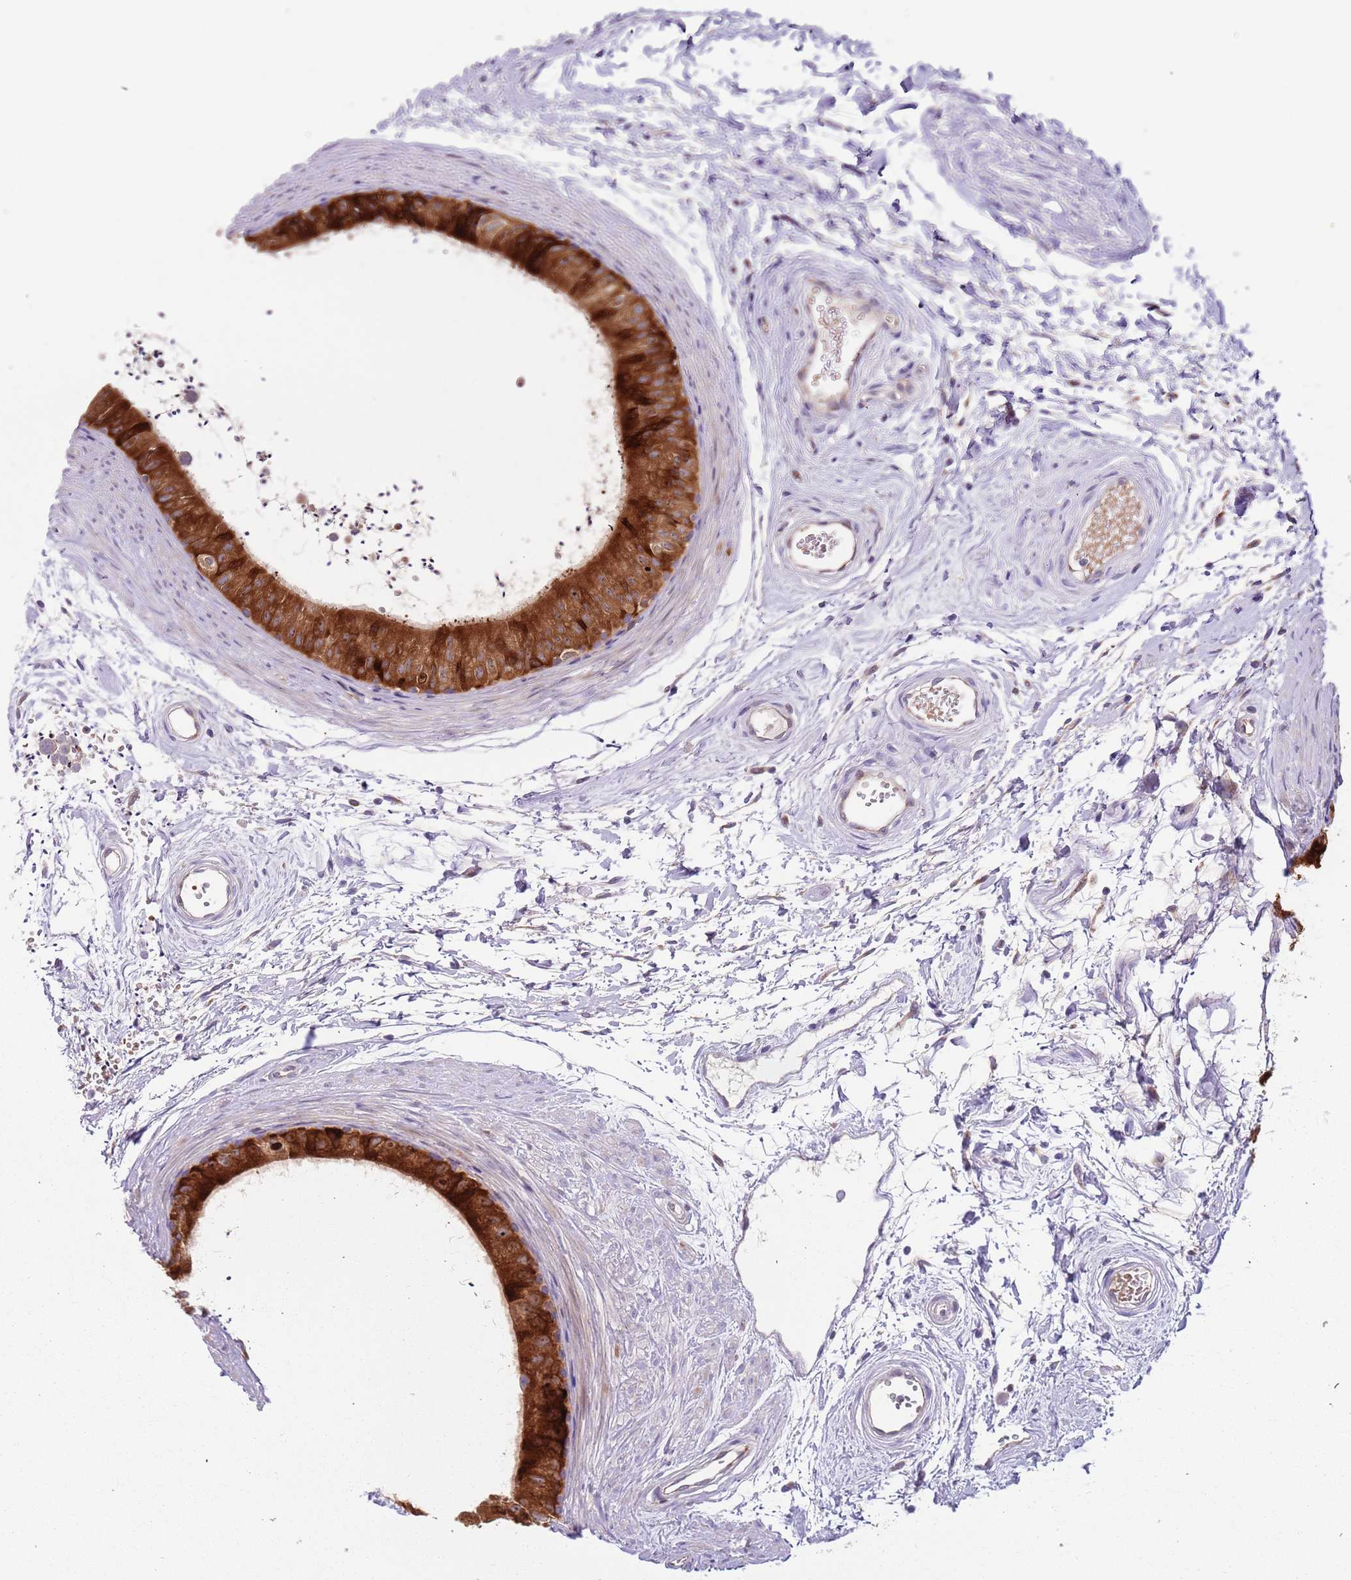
{"staining": {"intensity": "strong", "quantity": "25%-75%", "location": "cytoplasmic/membranous"}, "tissue": "epididymis", "cell_type": "Glandular cells", "image_type": "normal", "snomed": [{"axis": "morphology", "description": "Normal tissue, NOS"}, {"axis": "topography", "description": "Epididymis"}], "caption": "Protein staining shows strong cytoplasmic/membranous staining in about 25%-75% of glandular cells in normal epididymis. Nuclei are stained in blue.", "gene": "VWCE", "patient": {"sex": "male", "age": 56}}